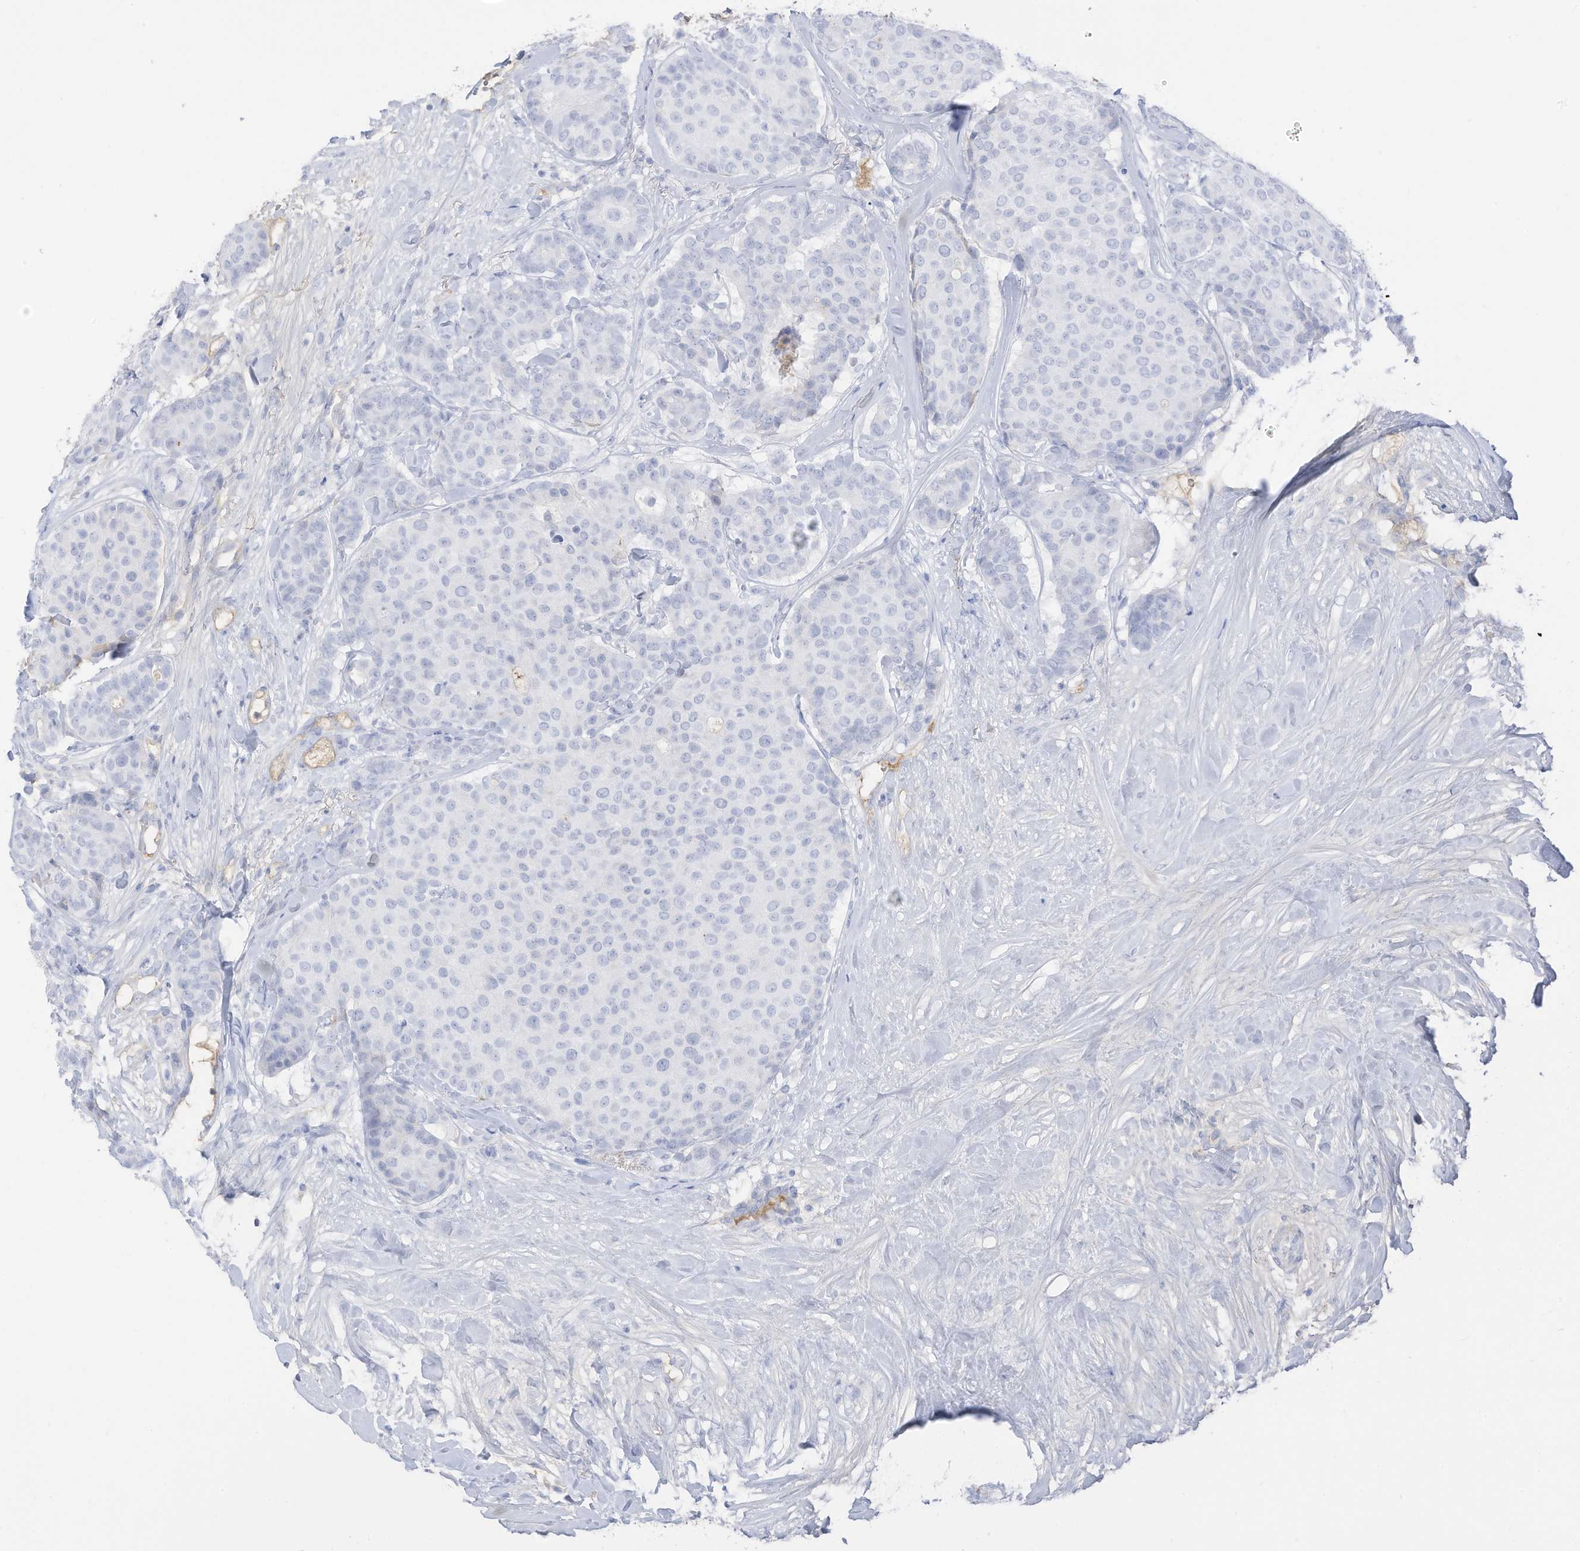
{"staining": {"intensity": "negative", "quantity": "none", "location": "none"}, "tissue": "breast cancer", "cell_type": "Tumor cells", "image_type": "cancer", "snomed": [{"axis": "morphology", "description": "Duct carcinoma"}, {"axis": "topography", "description": "Breast"}], "caption": "Tumor cells show no significant protein expression in invasive ductal carcinoma (breast).", "gene": "HSD17B13", "patient": {"sex": "female", "age": 75}}